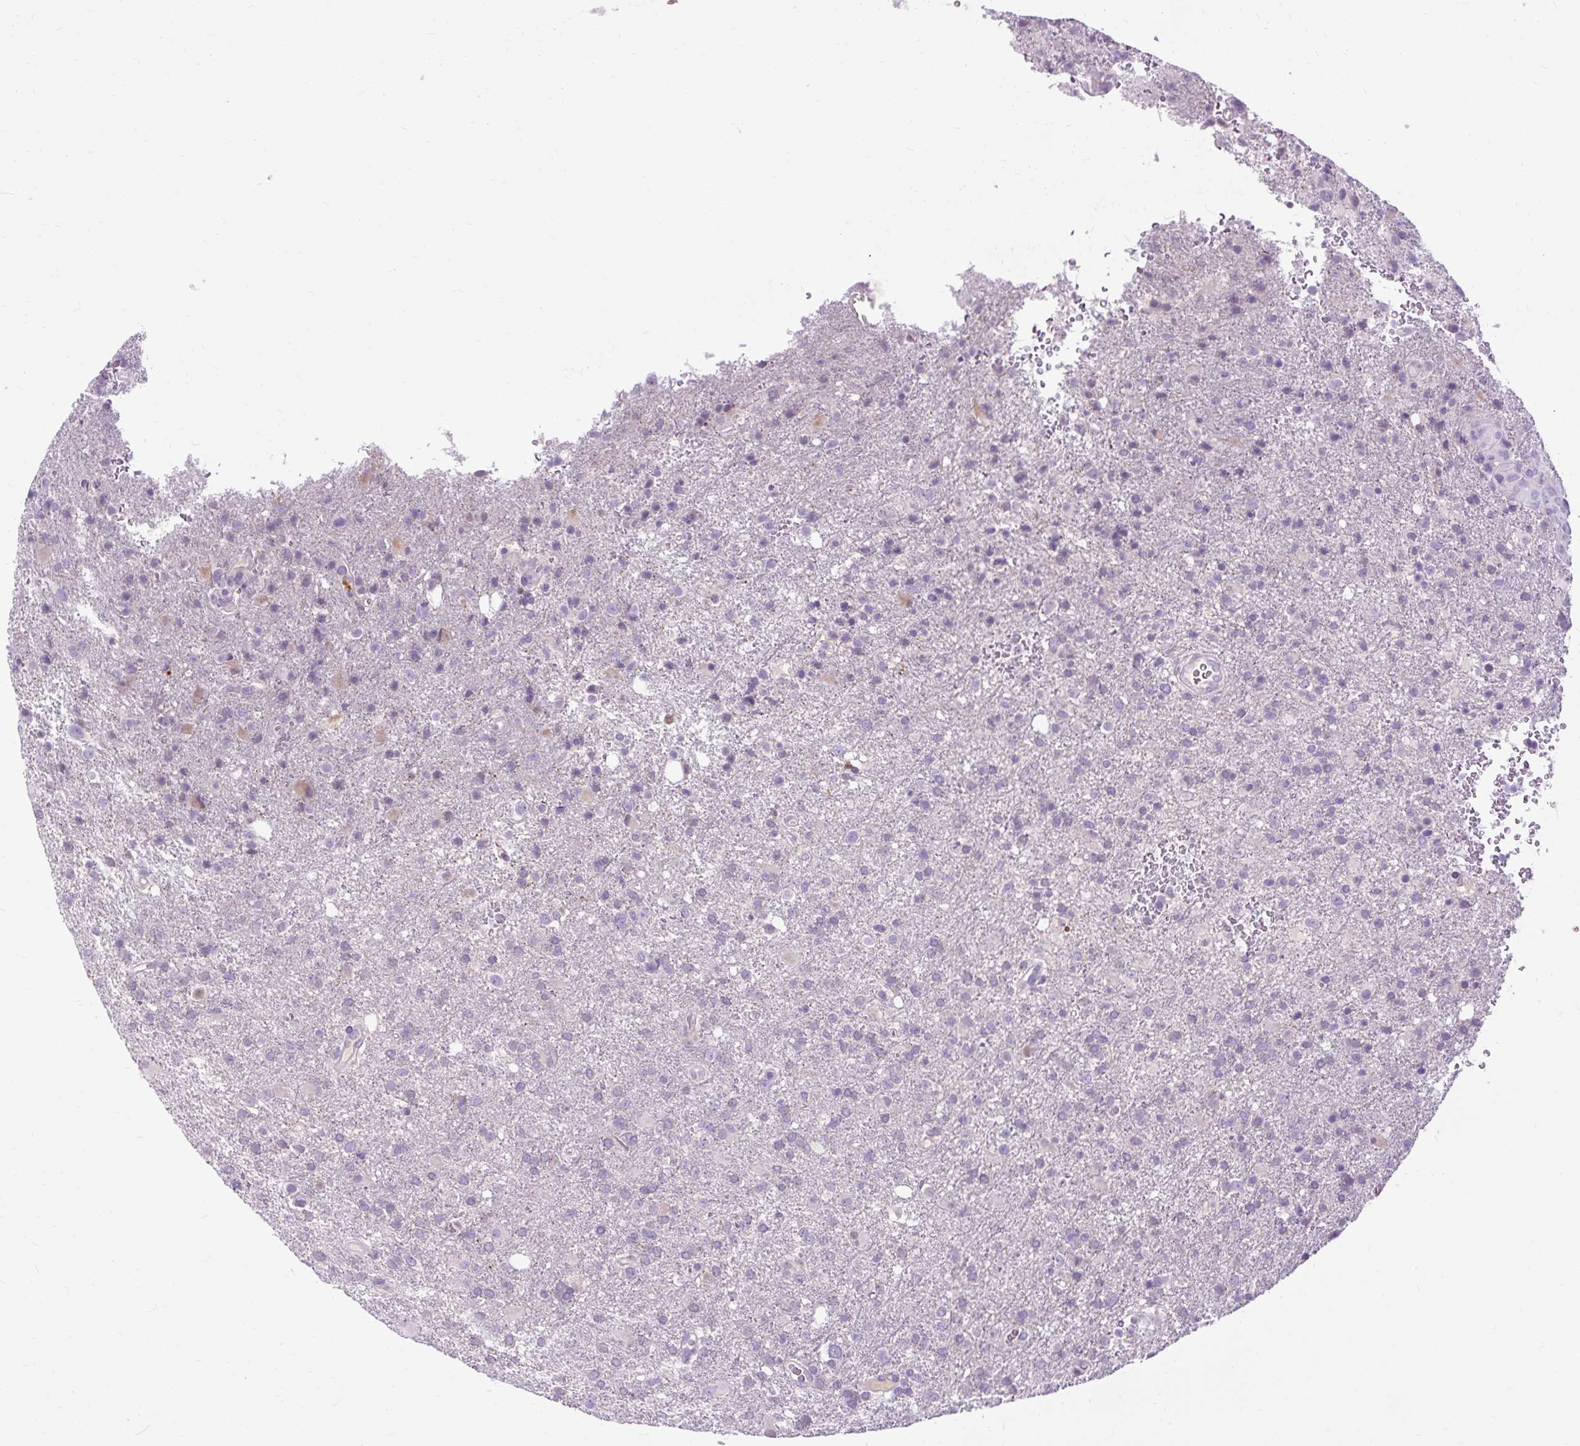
{"staining": {"intensity": "negative", "quantity": "none", "location": "none"}, "tissue": "glioma", "cell_type": "Tumor cells", "image_type": "cancer", "snomed": [{"axis": "morphology", "description": "Glioma, malignant, High grade"}, {"axis": "topography", "description": "Brain"}], "caption": "The image exhibits no staining of tumor cells in malignant glioma (high-grade). (DAB immunohistochemistry, high magnification).", "gene": "ARRDC2", "patient": {"sex": "female", "age": 74}}